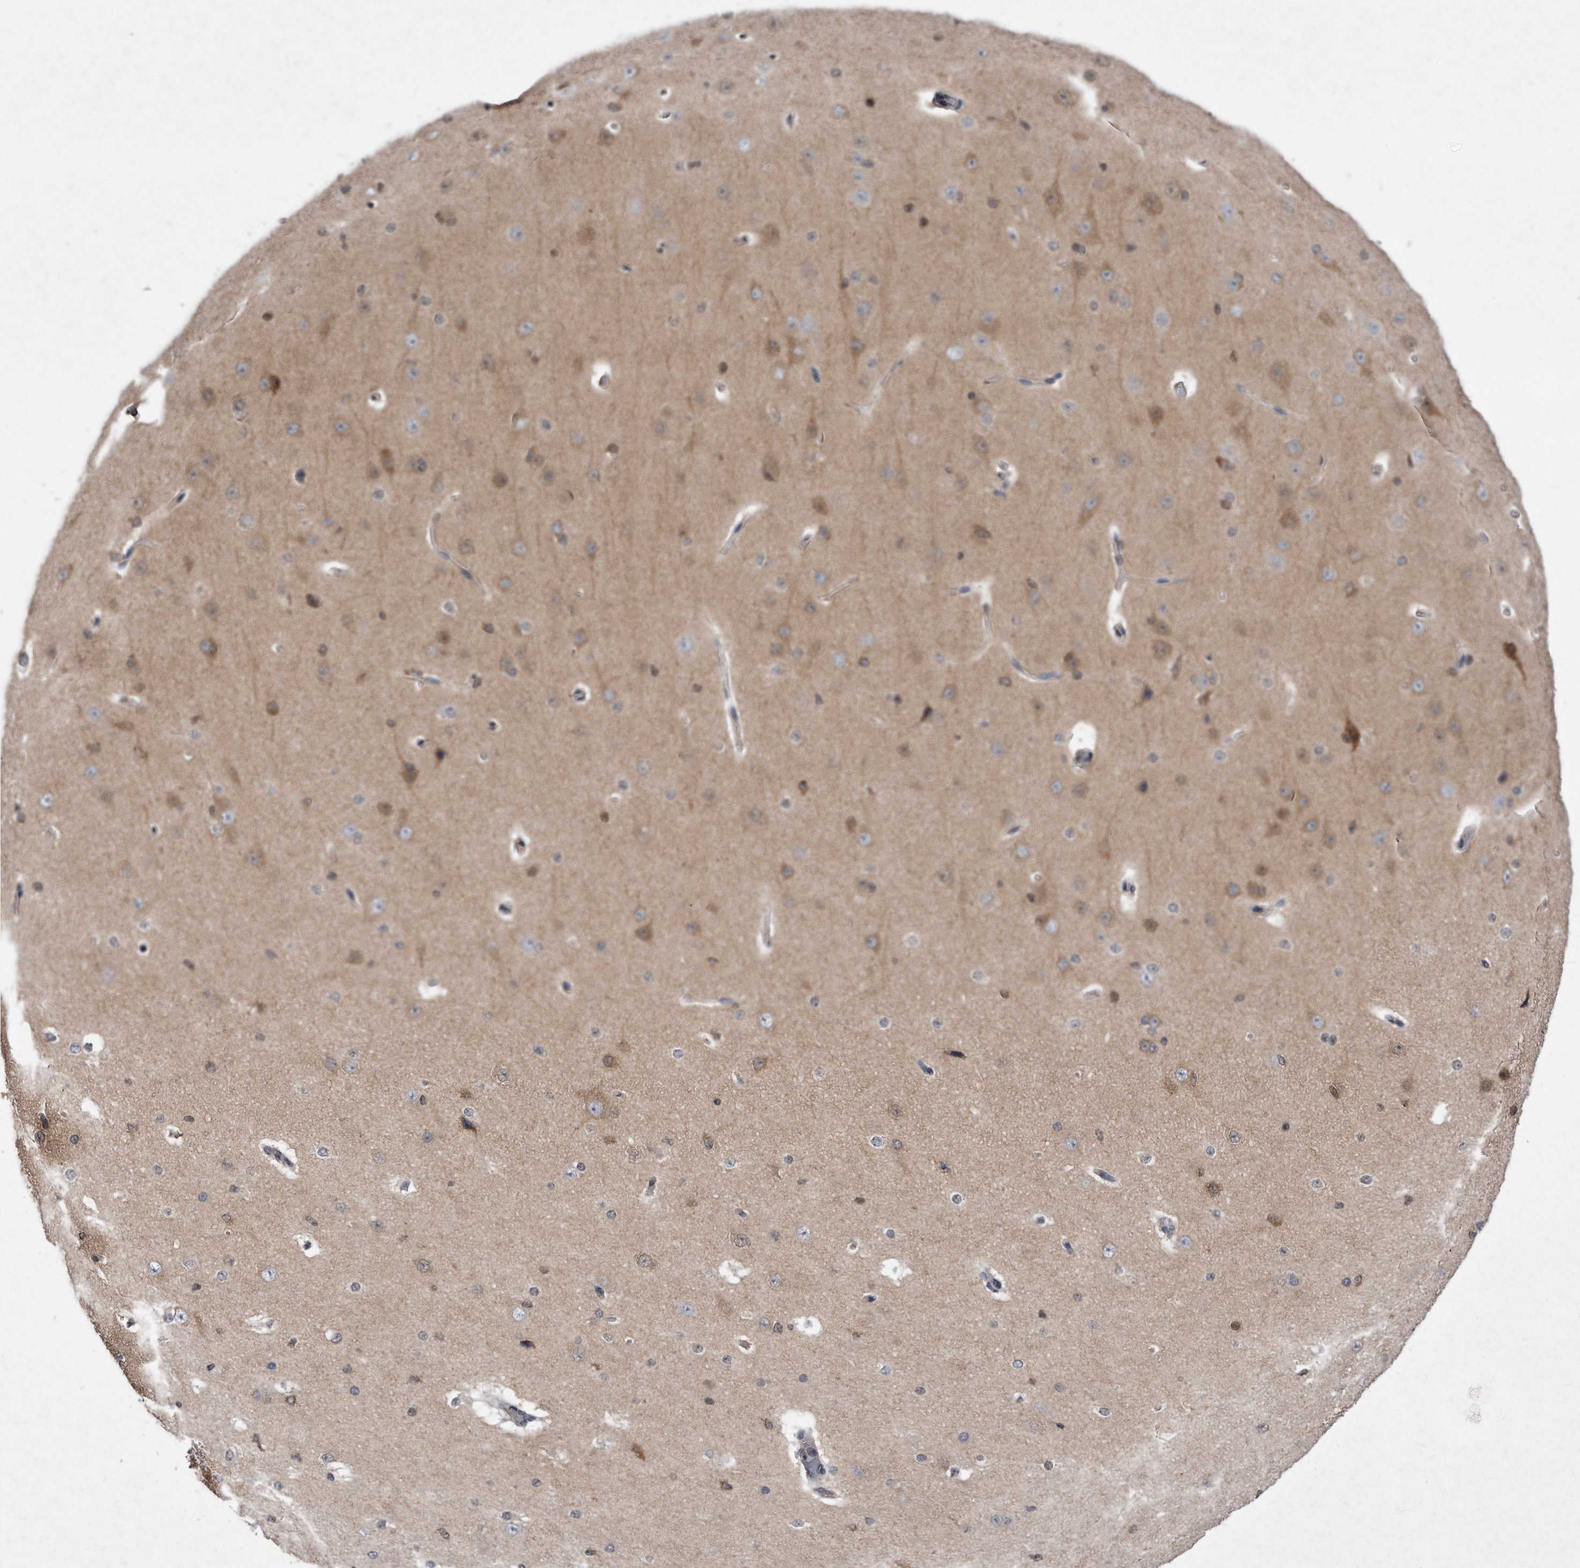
{"staining": {"intensity": "weak", "quantity": "25%-75%", "location": "cytoplasmic/membranous"}, "tissue": "cerebral cortex", "cell_type": "Endothelial cells", "image_type": "normal", "snomed": [{"axis": "morphology", "description": "Normal tissue, NOS"}, {"axis": "morphology", "description": "Developmental malformation"}, {"axis": "topography", "description": "Cerebral cortex"}], "caption": "Cerebral cortex stained with IHC displays weak cytoplasmic/membranous expression in about 25%-75% of endothelial cells. (DAB IHC, brown staining for protein, blue staining for nuclei).", "gene": "DAB1", "patient": {"sex": "female", "age": 30}}